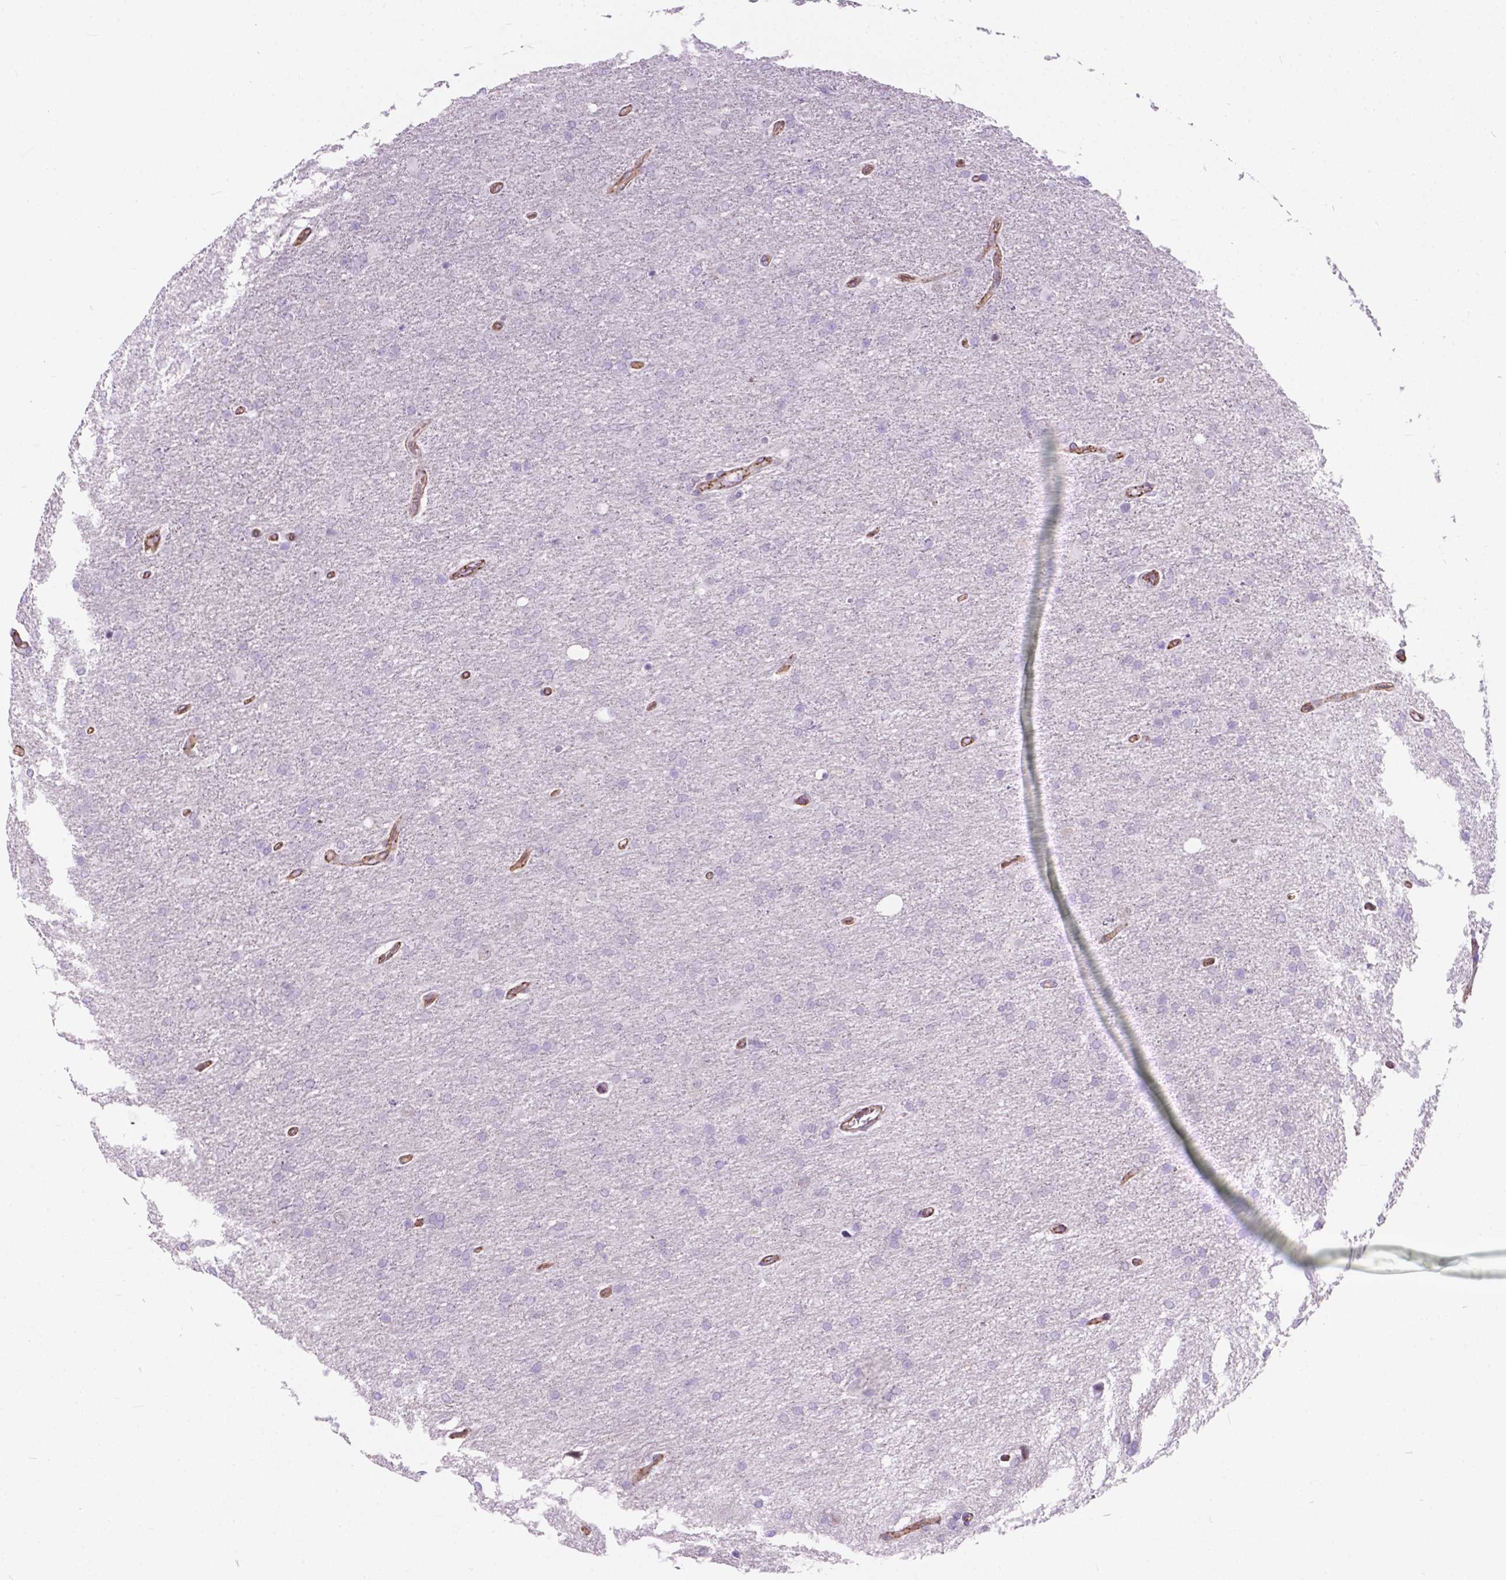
{"staining": {"intensity": "negative", "quantity": "none", "location": "none"}, "tissue": "glioma", "cell_type": "Tumor cells", "image_type": "cancer", "snomed": [{"axis": "morphology", "description": "Glioma, malignant, High grade"}, {"axis": "topography", "description": "Cerebral cortex"}], "caption": "There is no significant positivity in tumor cells of high-grade glioma (malignant).", "gene": "KIAA0040", "patient": {"sex": "male", "age": 70}}